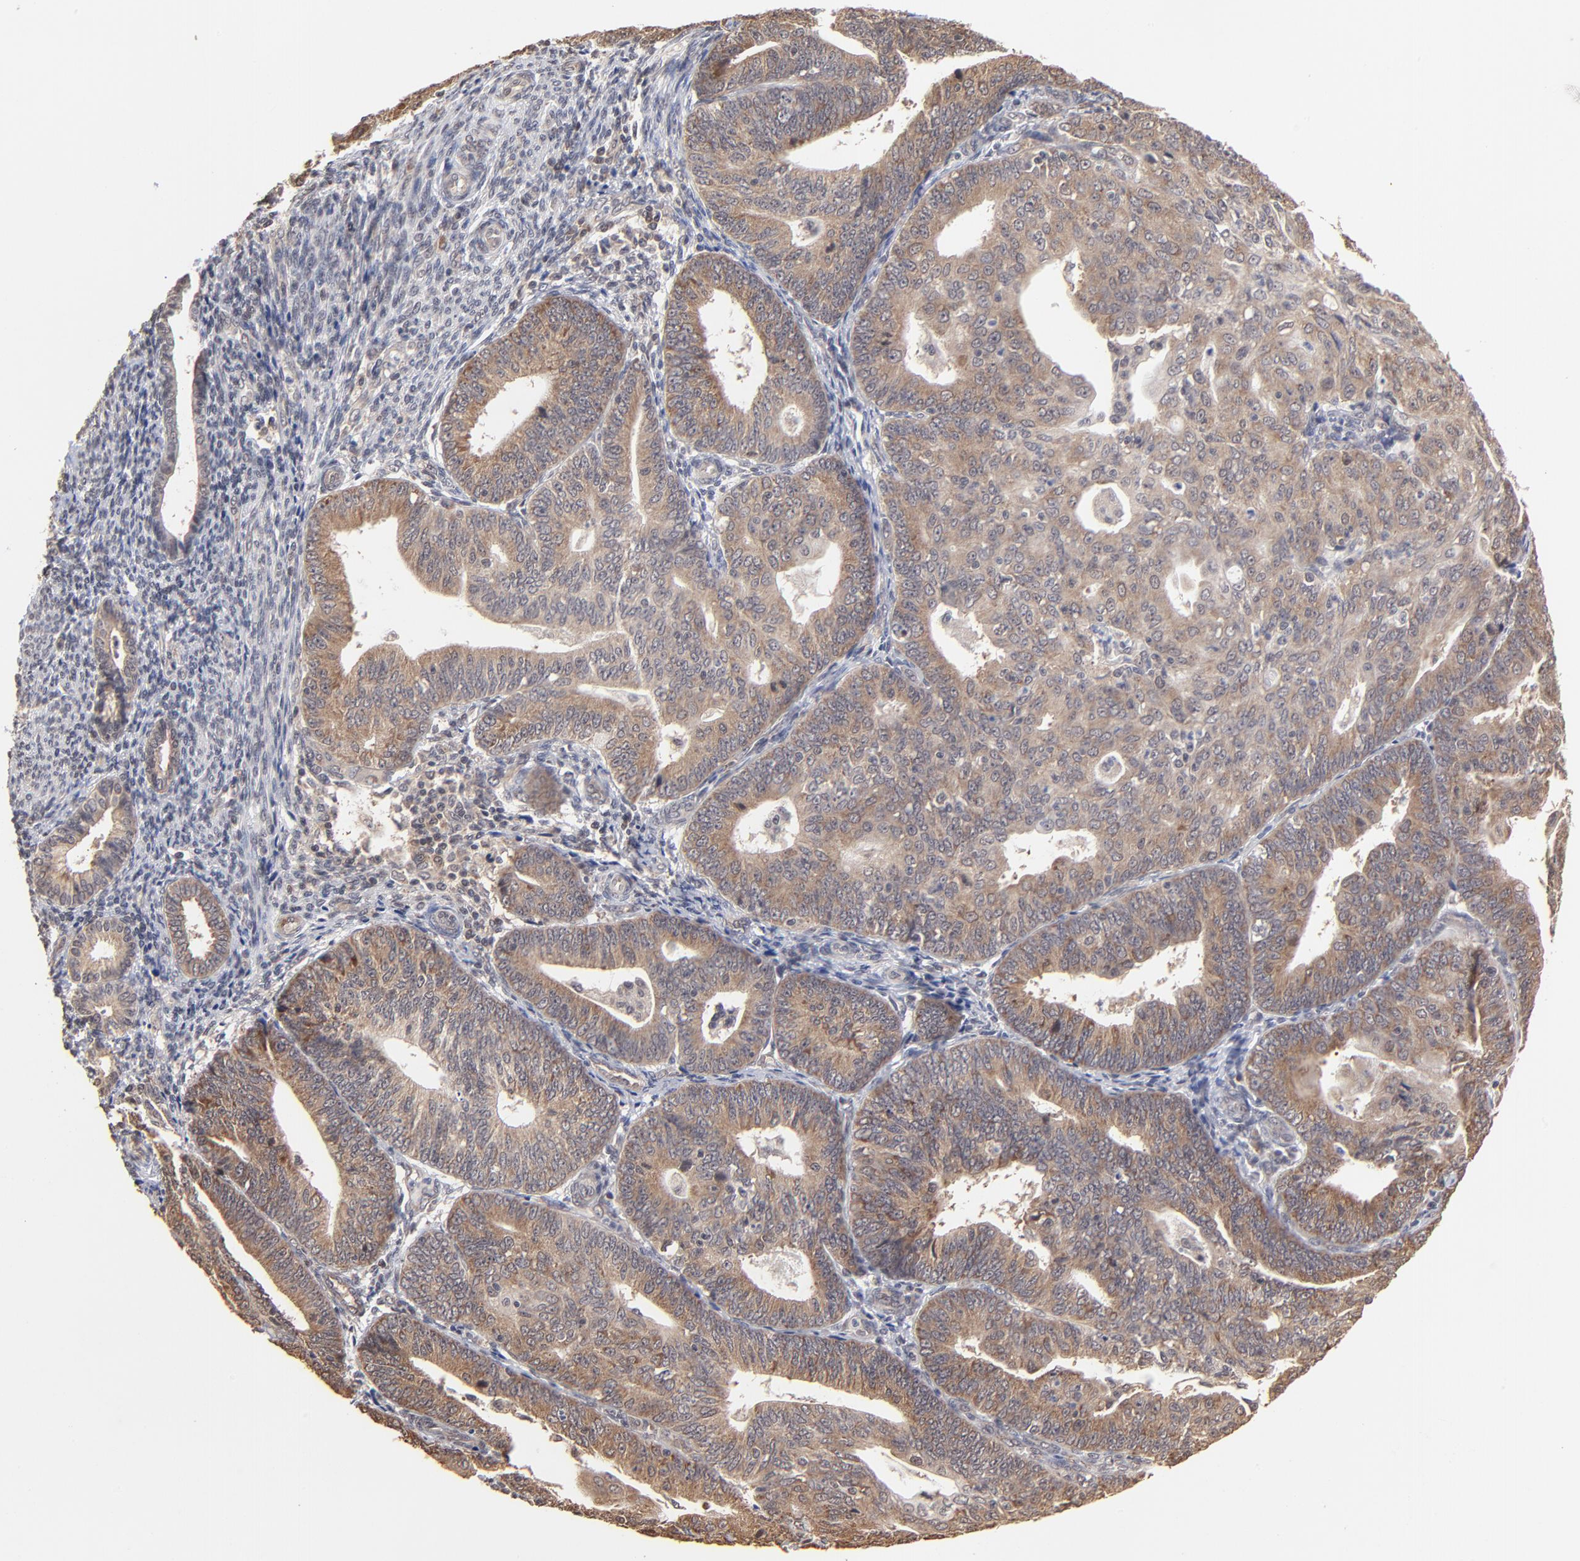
{"staining": {"intensity": "moderate", "quantity": ">75%", "location": "cytoplasmic/membranous"}, "tissue": "endometrial cancer", "cell_type": "Tumor cells", "image_type": "cancer", "snomed": [{"axis": "morphology", "description": "Adenocarcinoma, NOS"}, {"axis": "topography", "description": "Endometrium"}], "caption": "Immunohistochemical staining of human adenocarcinoma (endometrial) demonstrates medium levels of moderate cytoplasmic/membranous positivity in about >75% of tumor cells. (Brightfield microscopy of DAB IHC at high magnification).", "gene": "BRPF1", "patient": {"sex": "female", "age": 56}}